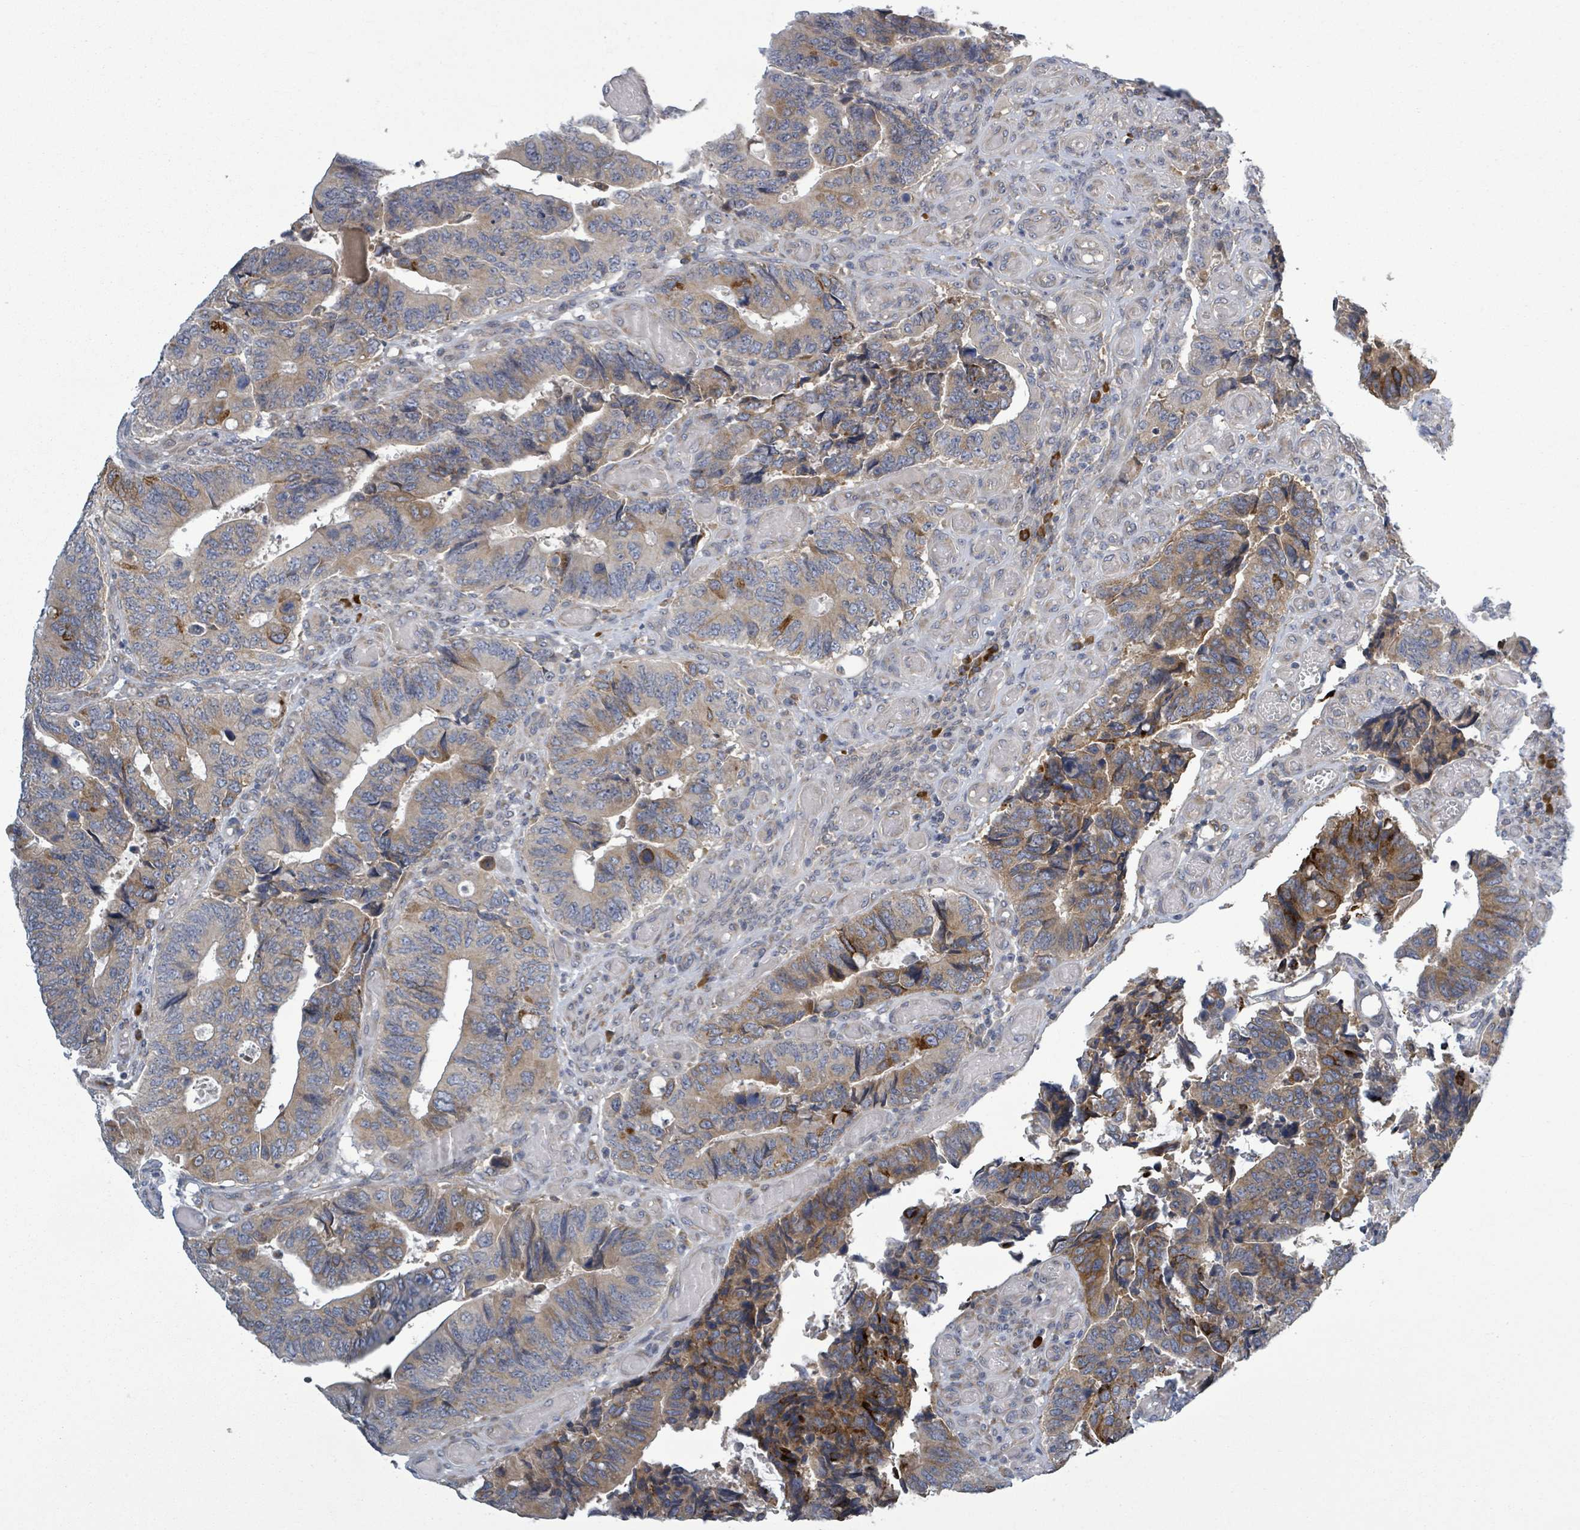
{"staining": {"intensity": "moderate", "quantity": ">75%", "location": "cytoplasmic/membranous"}, "tissue": "colorectal cancer", "cell_type": "Tumor cells", "image_type": "cancer", "snomed": [{"axis": "morphology", "description": "Adenocarcinoma, NOS"}, {"axis": "topography", "description": "Colon"}], "caption": "Tumor cells demonstrate medium levels of moderate cytoplasmic/membranous expression in approximately >75% of cells in human colorectal cancer.", "gene": "ATP13A1", "patient": {"sex": "male", "age": 87}}